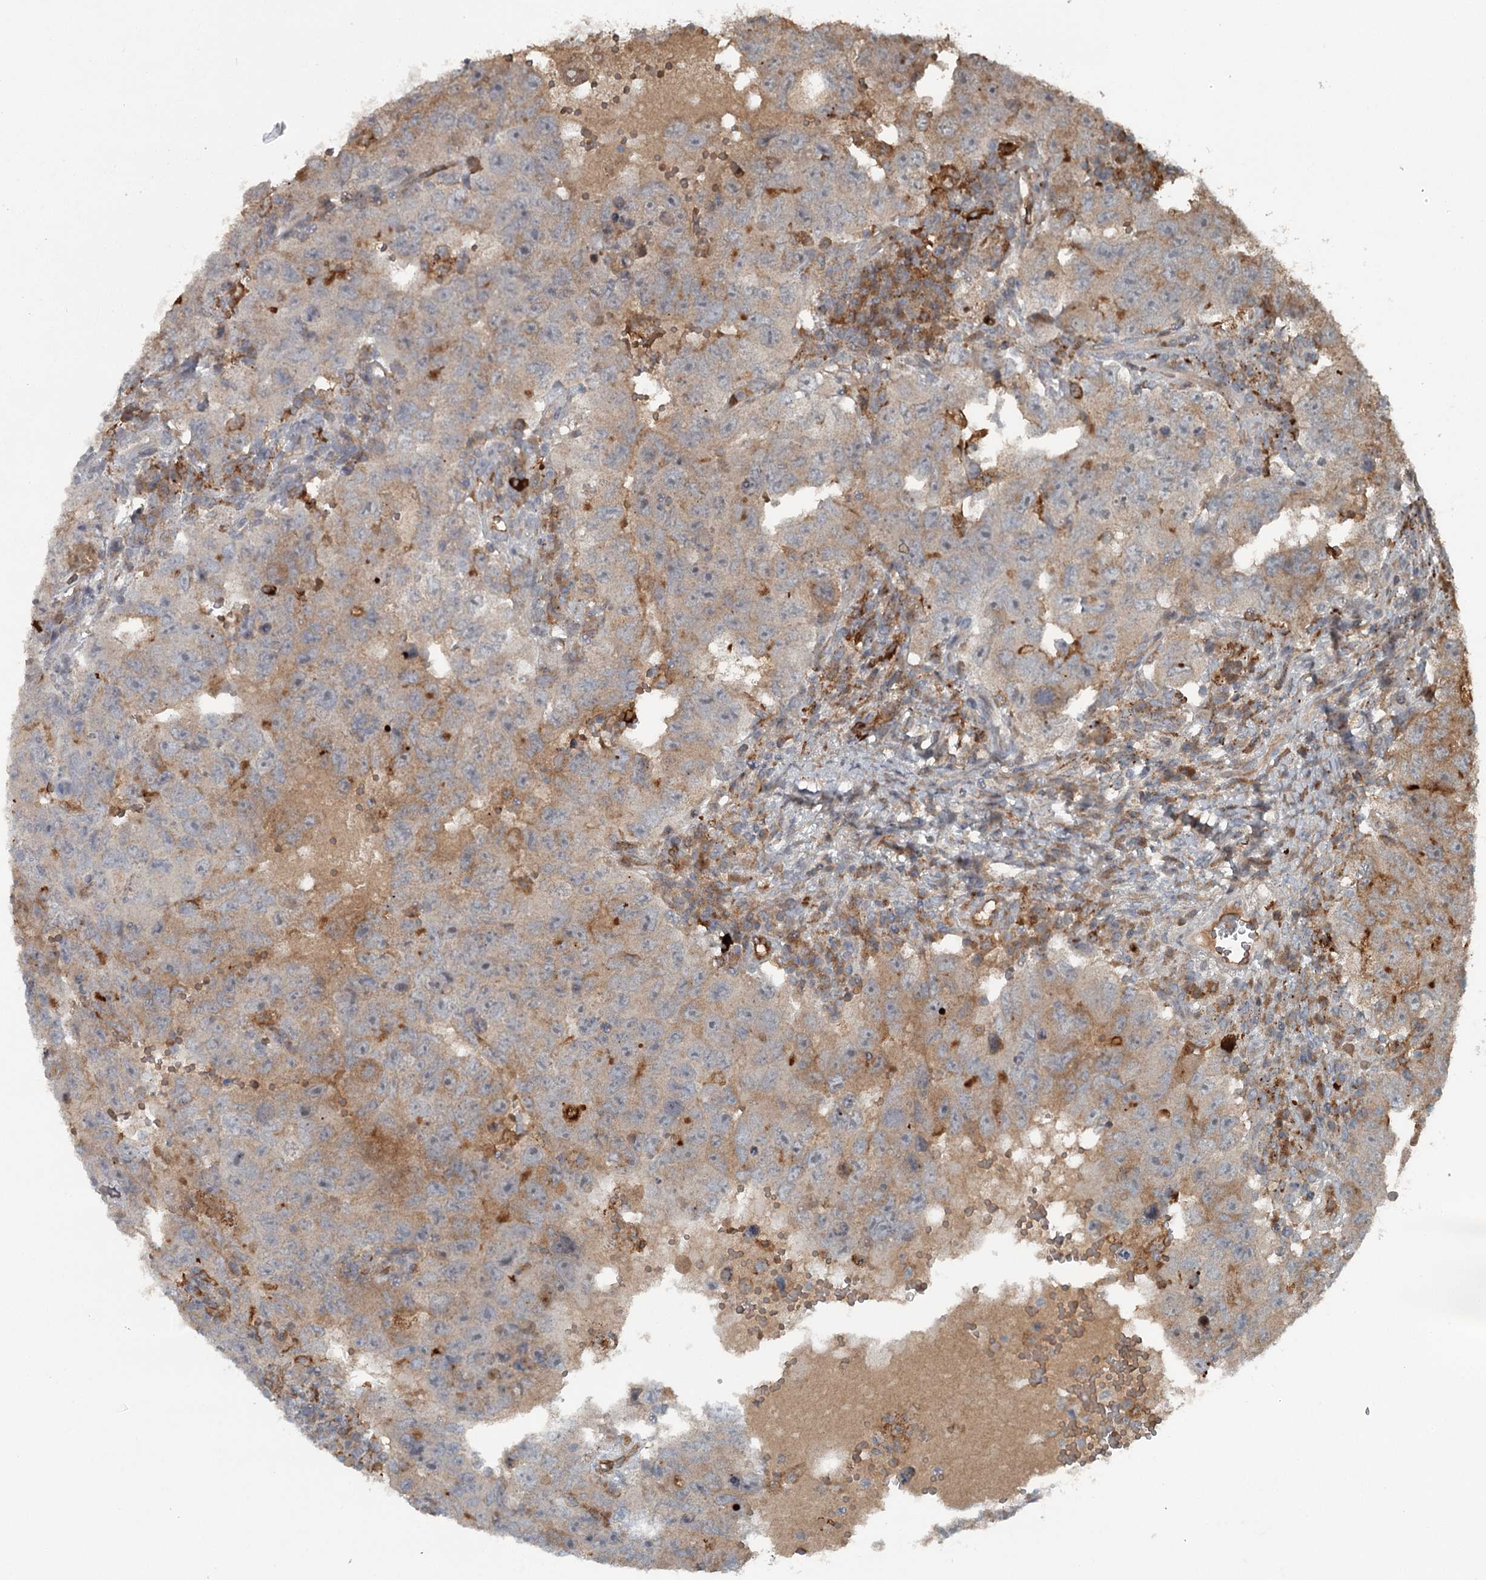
{"staining": {"intensity": "moderate", "quantity": "<25%", "location": "cytoplasmic/membranous"}, "tissue": "testis cancer", "cell_type": "Tumor cells", "image_type": "cancer", "snomed": [{"axis": "morphology", "description": "Carcinoma, Embryonal, NOS"}, {"axis": "topography", "description": "Testis"}], "caption": "High-power microscopy captured an immunohistochemistry histopathology image of testis cancer (embryonal carcinoma), revealing moderate cytoplasmic/membranous positivity in approximately <25% of tumor cells.", "gene": "SLC39A8", "patient": {"sex": "male", "age": 26}}